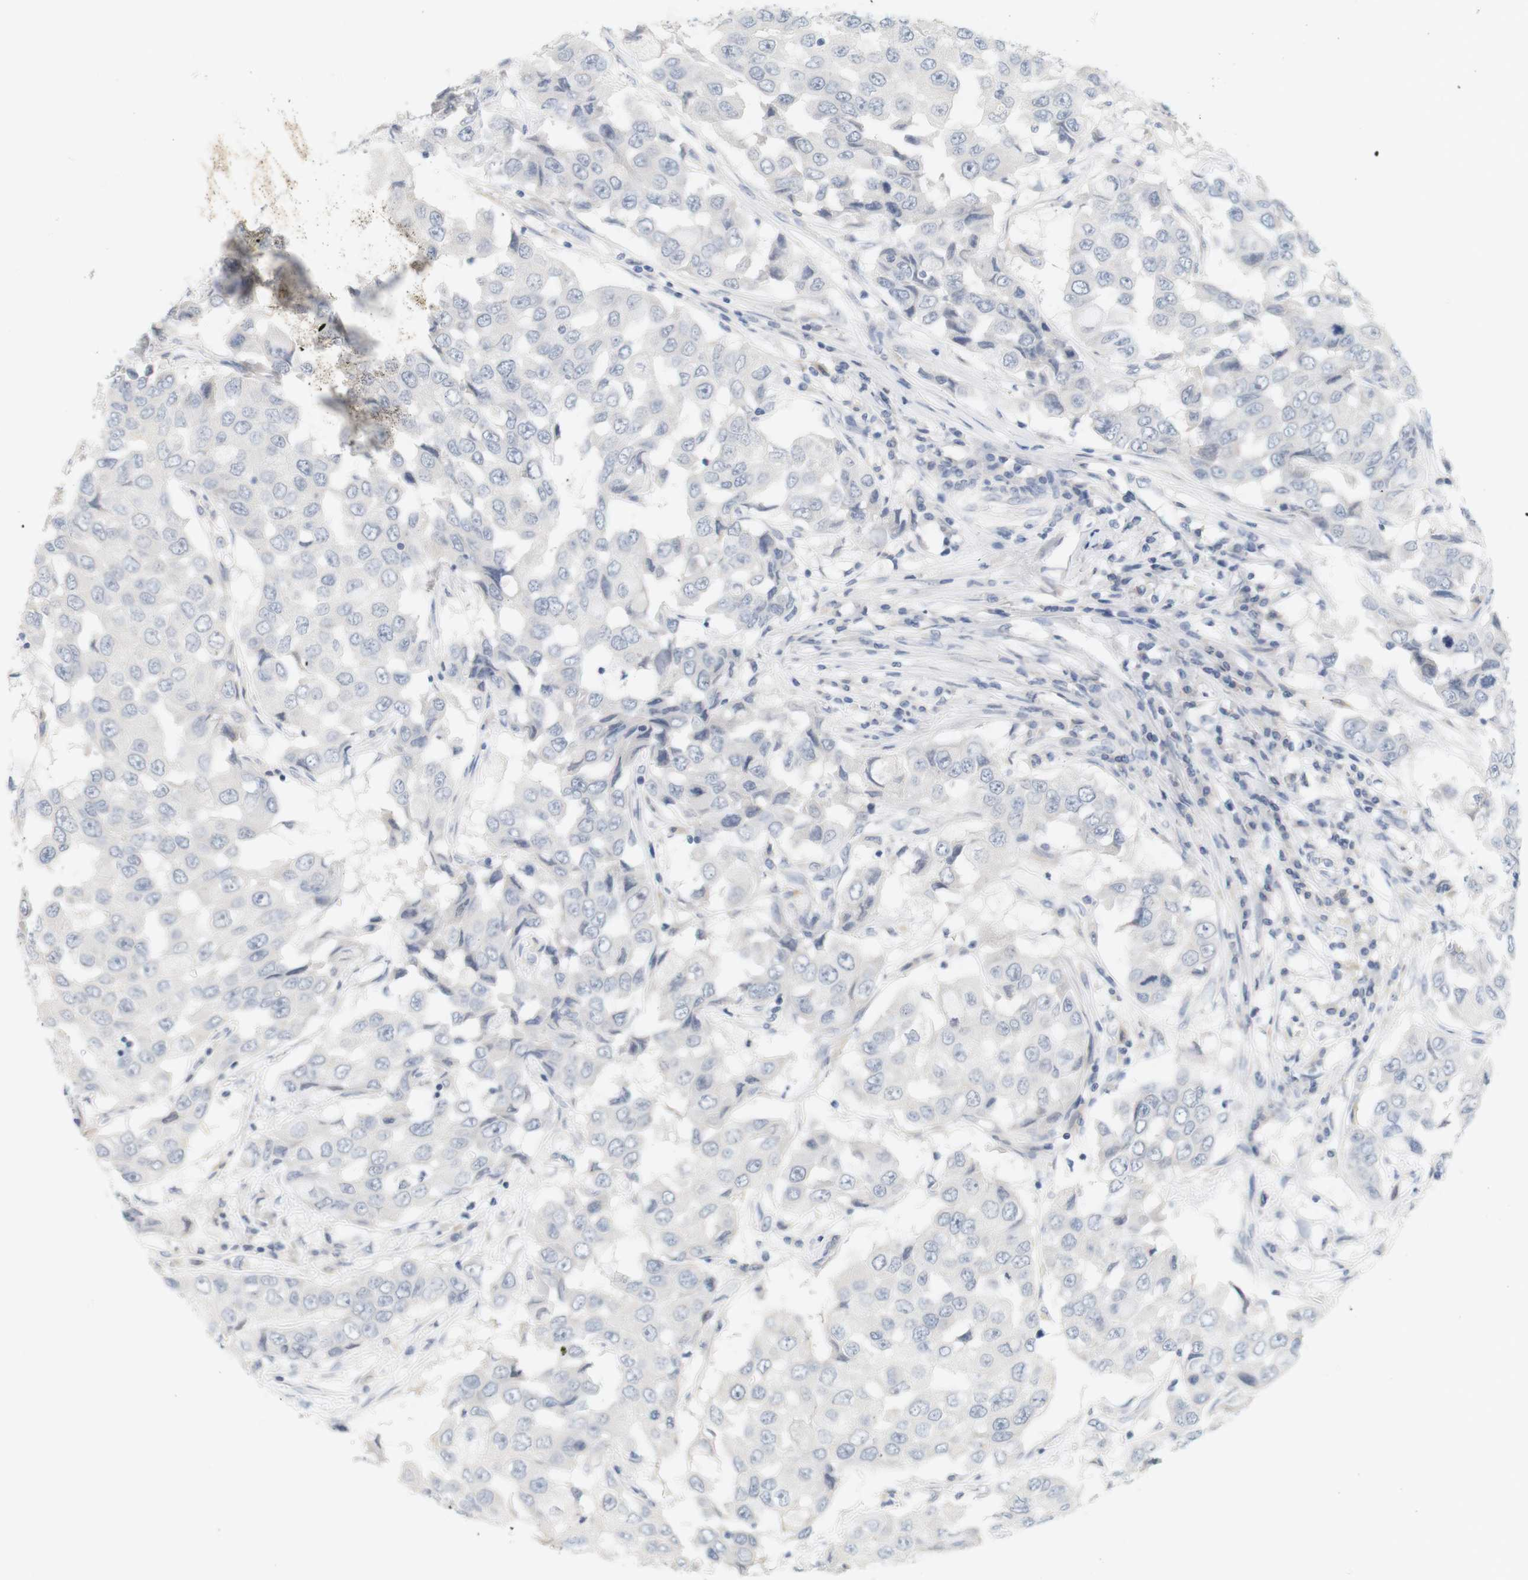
{"staining": {"intensity": "negative", "quantity": "none", "location": "none"}, "tissue": "breast cancer", "cell_type": "Tumor cells", "image_type": "cancer", "snomed": [{"axis": "morphology", "description": "Duct carcinoma"}, {"axis": "topography", "description": "Breast"}], "caption": "This is an IHC micrograph of intraductal carcinoma (breast). There is no staining in tumor cells.", "gene": "OPRM1", "patient": {"sex": "female", "age": 27}}